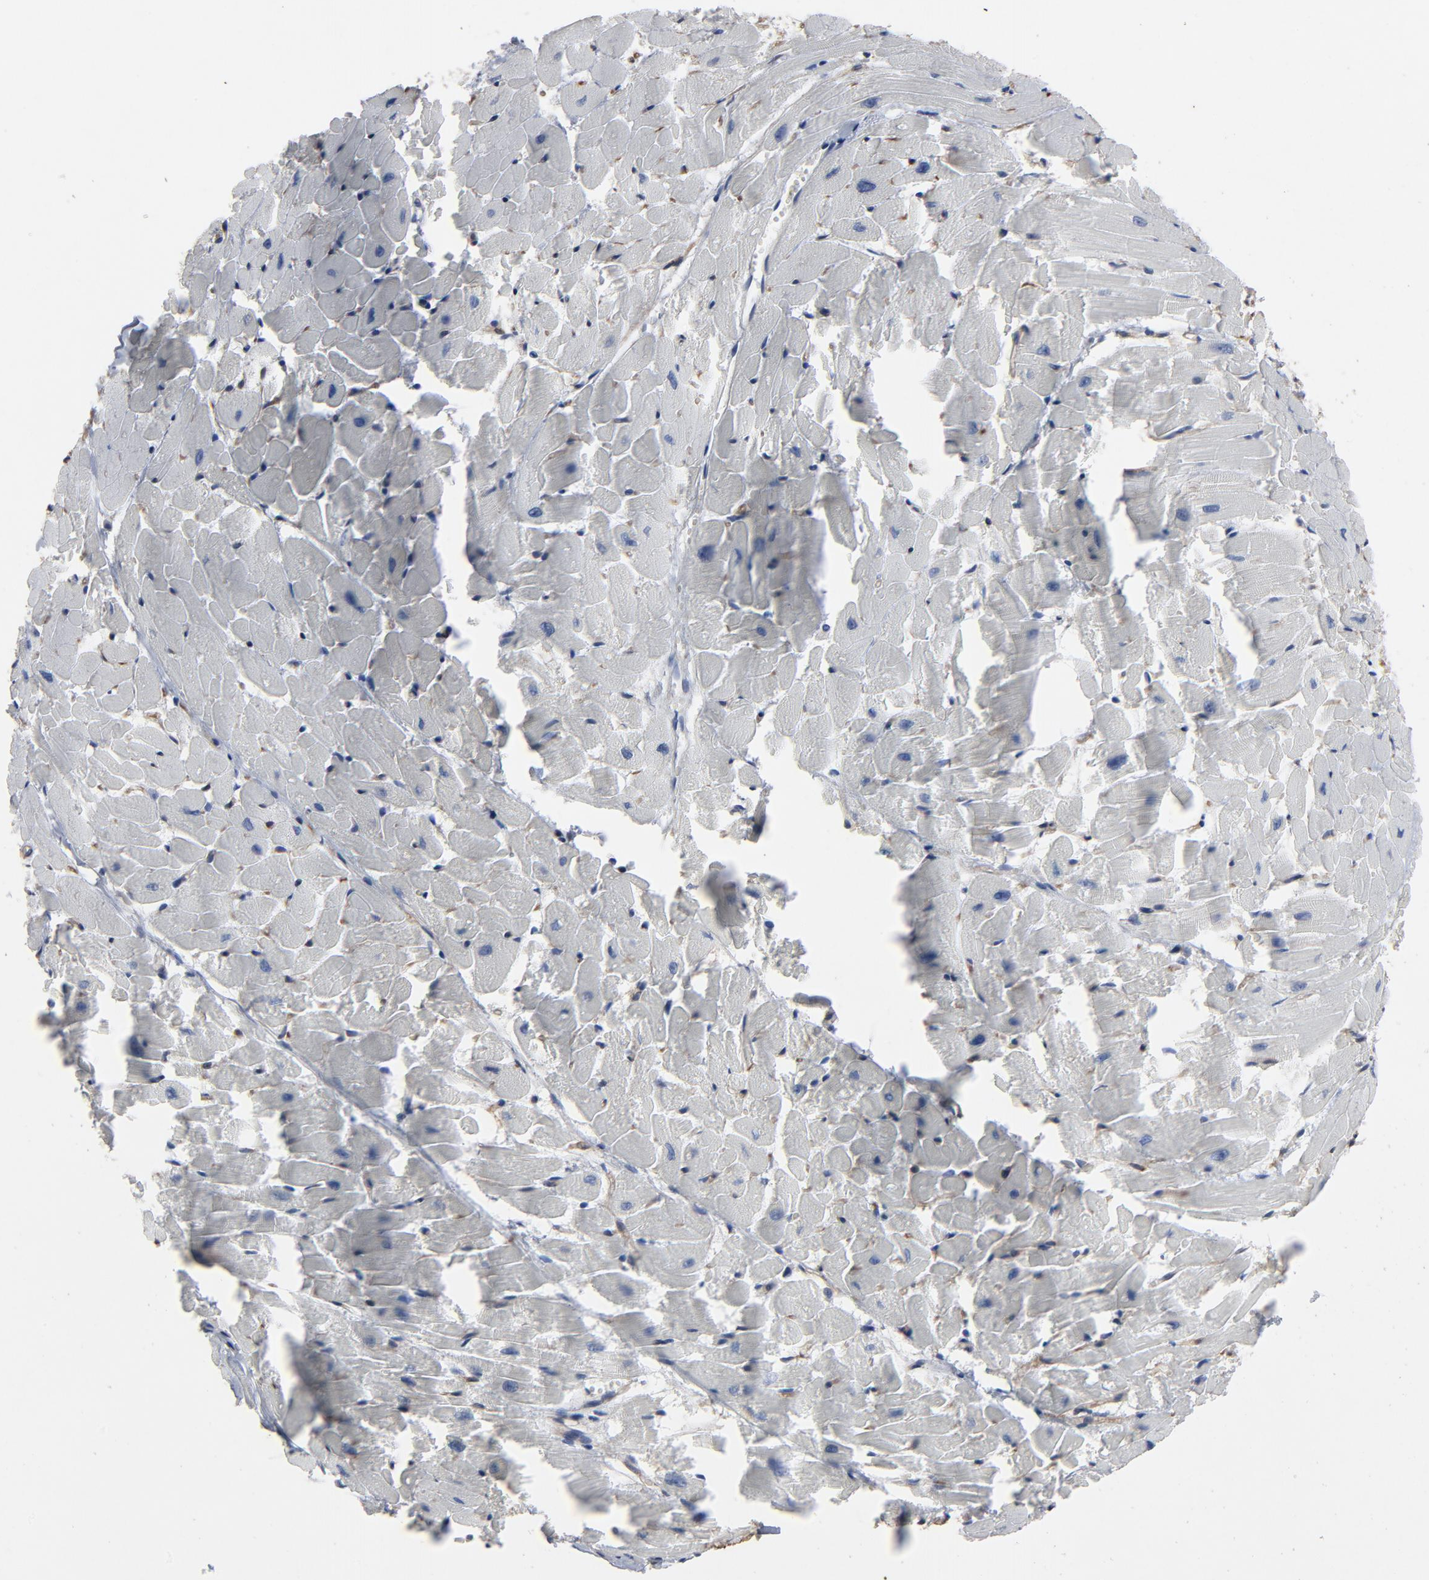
{"staining": {"intensity": "negative", "quantity": "none", "location": "none"}, "tissue": "heart muscle", "cell_type": "Cardiomyocytes", "image_type": "normal", "snomed": [{"axis": "morphology", "description": "Normal tissue, NOS"}, {"axis": "topography", "description": "Heart"}], "caption": "Immunohistochemistry (IHC) of benign human heart muscle shows no expression in cardiomyocytes. (Brightfield microscopy of DAB immunohistochemistry at high magnification).", "gene": "KDR", "patient": {"sex": "female", "age": 19}}